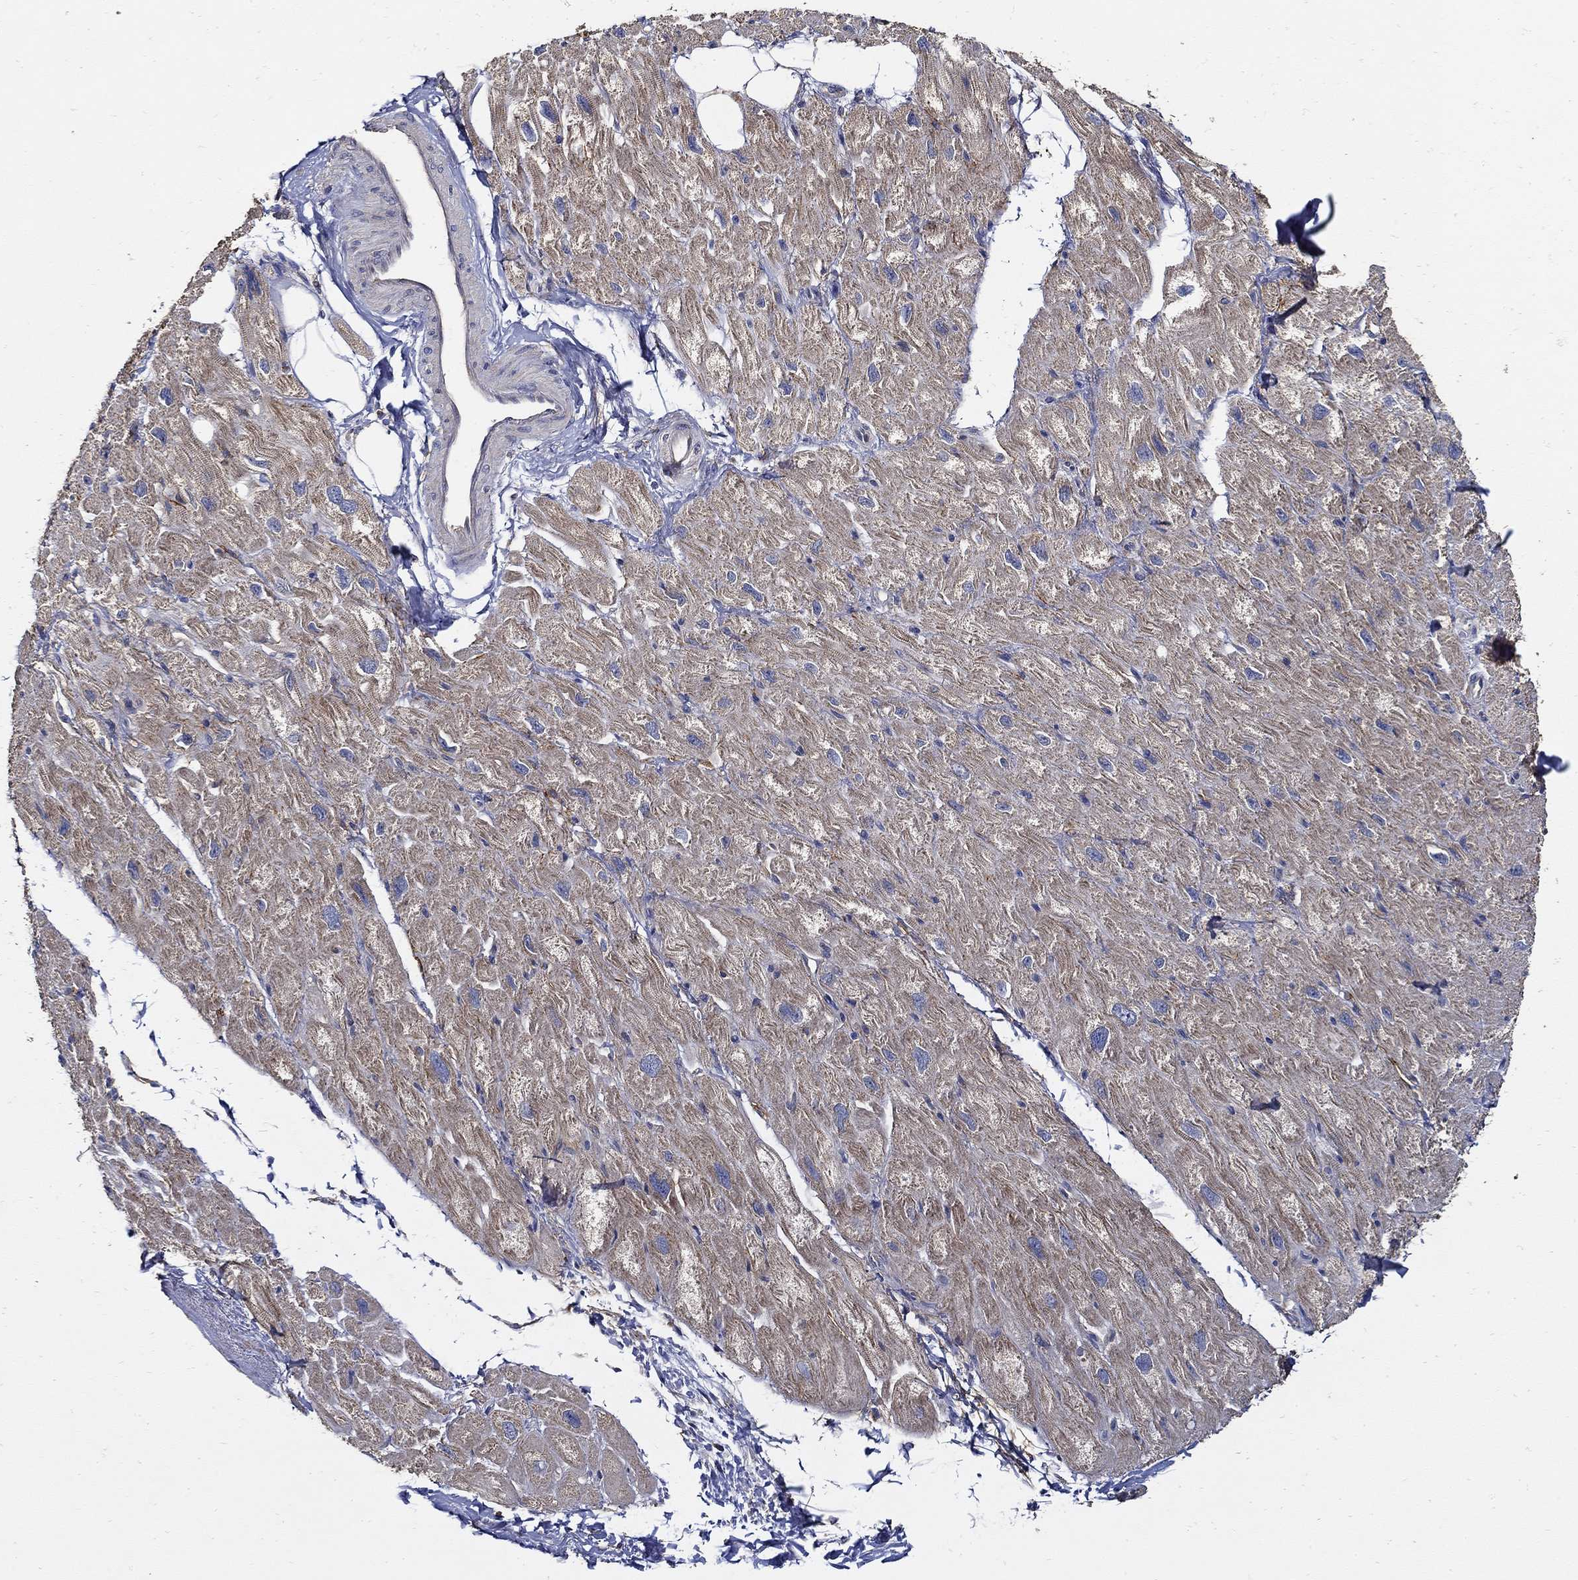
{"staining": {"intensity": "moderate", "quantity": "25%-75%", "location": "cytoplasmic/membranous"}, "tissue": "heart muscle", "cell_type": "Cardiomyocytes", "image_type": "normal", "snomed": [{"axis": "morphology", "description": "Normal tissue, NOS"}, {"axis": "topography", "description": "Heart"}], "caption": "Immunohistochemistry image of normal heart muscle: human heart muscle stained using immunohistochemistry (IHC) displays medium levels of moderate protein expression localized specifically in the cytoplasmic/membranous of cardiomyocytes, appearing as a cytoplasmic/membranous brown color.", "gene": "EMILIN3", "patient": {"sex": "male", "age": 66}}